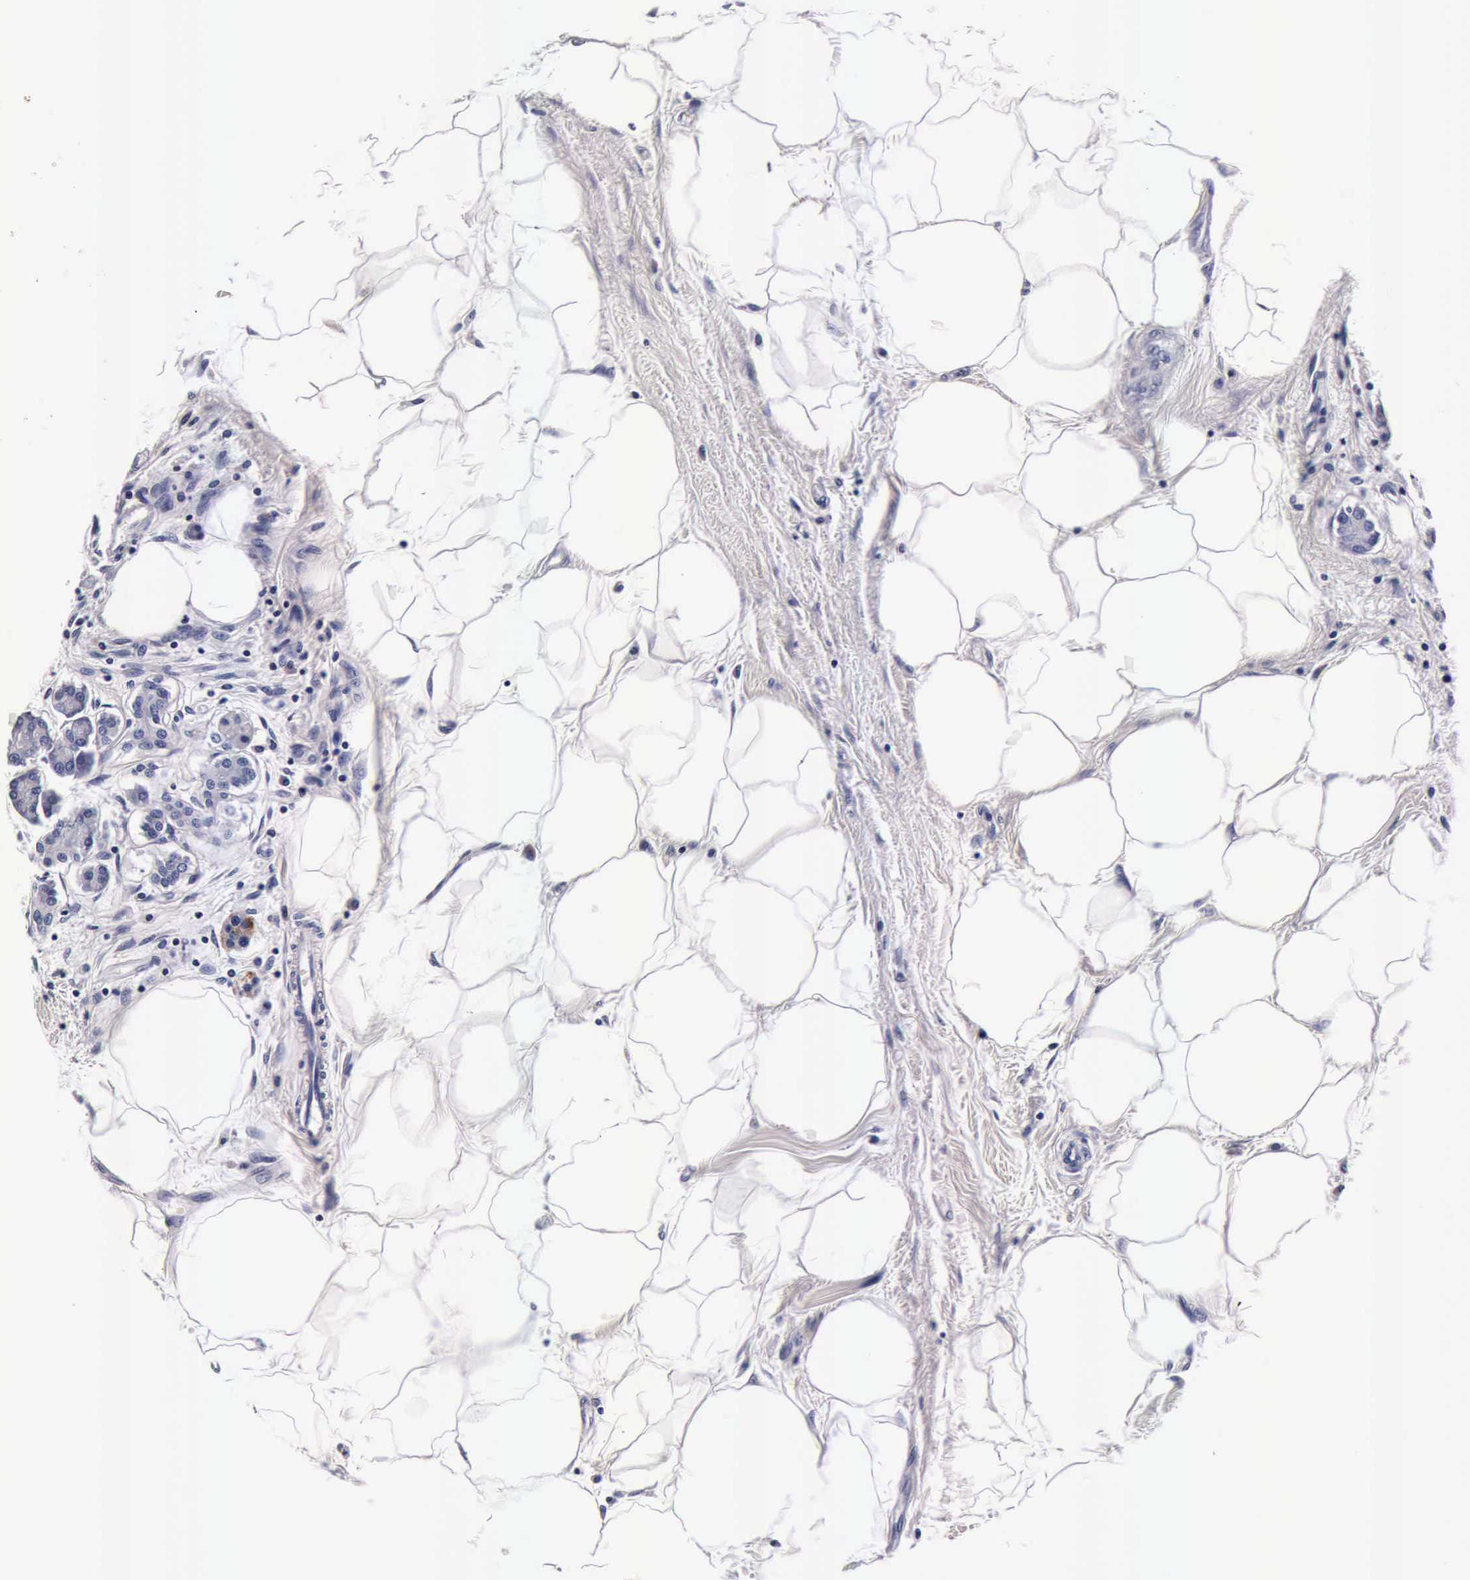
{"staining": {"intensity": "negative", "quantity": "none", "location": "none"}, "tissue": "pancreas", "cell_type": "Exocrine glandular cells", "image_type": "normal", "snomed": [{"axis": "morphology", "description": "Normal tissue, NOS"}, {"axis": "topography", "description": "Pancreas"}, {"axis": "topography", "description": "Duodenum"}], "caption": "Immunohistochemistry image of normal pancreas: human pancreas stained with DAB (3,3'-diaminobenzidine) displays no significant protein staining in exocrine glandular cells.", "gene": "IAPP", "patient": {"sex": "male", "age": 79}}